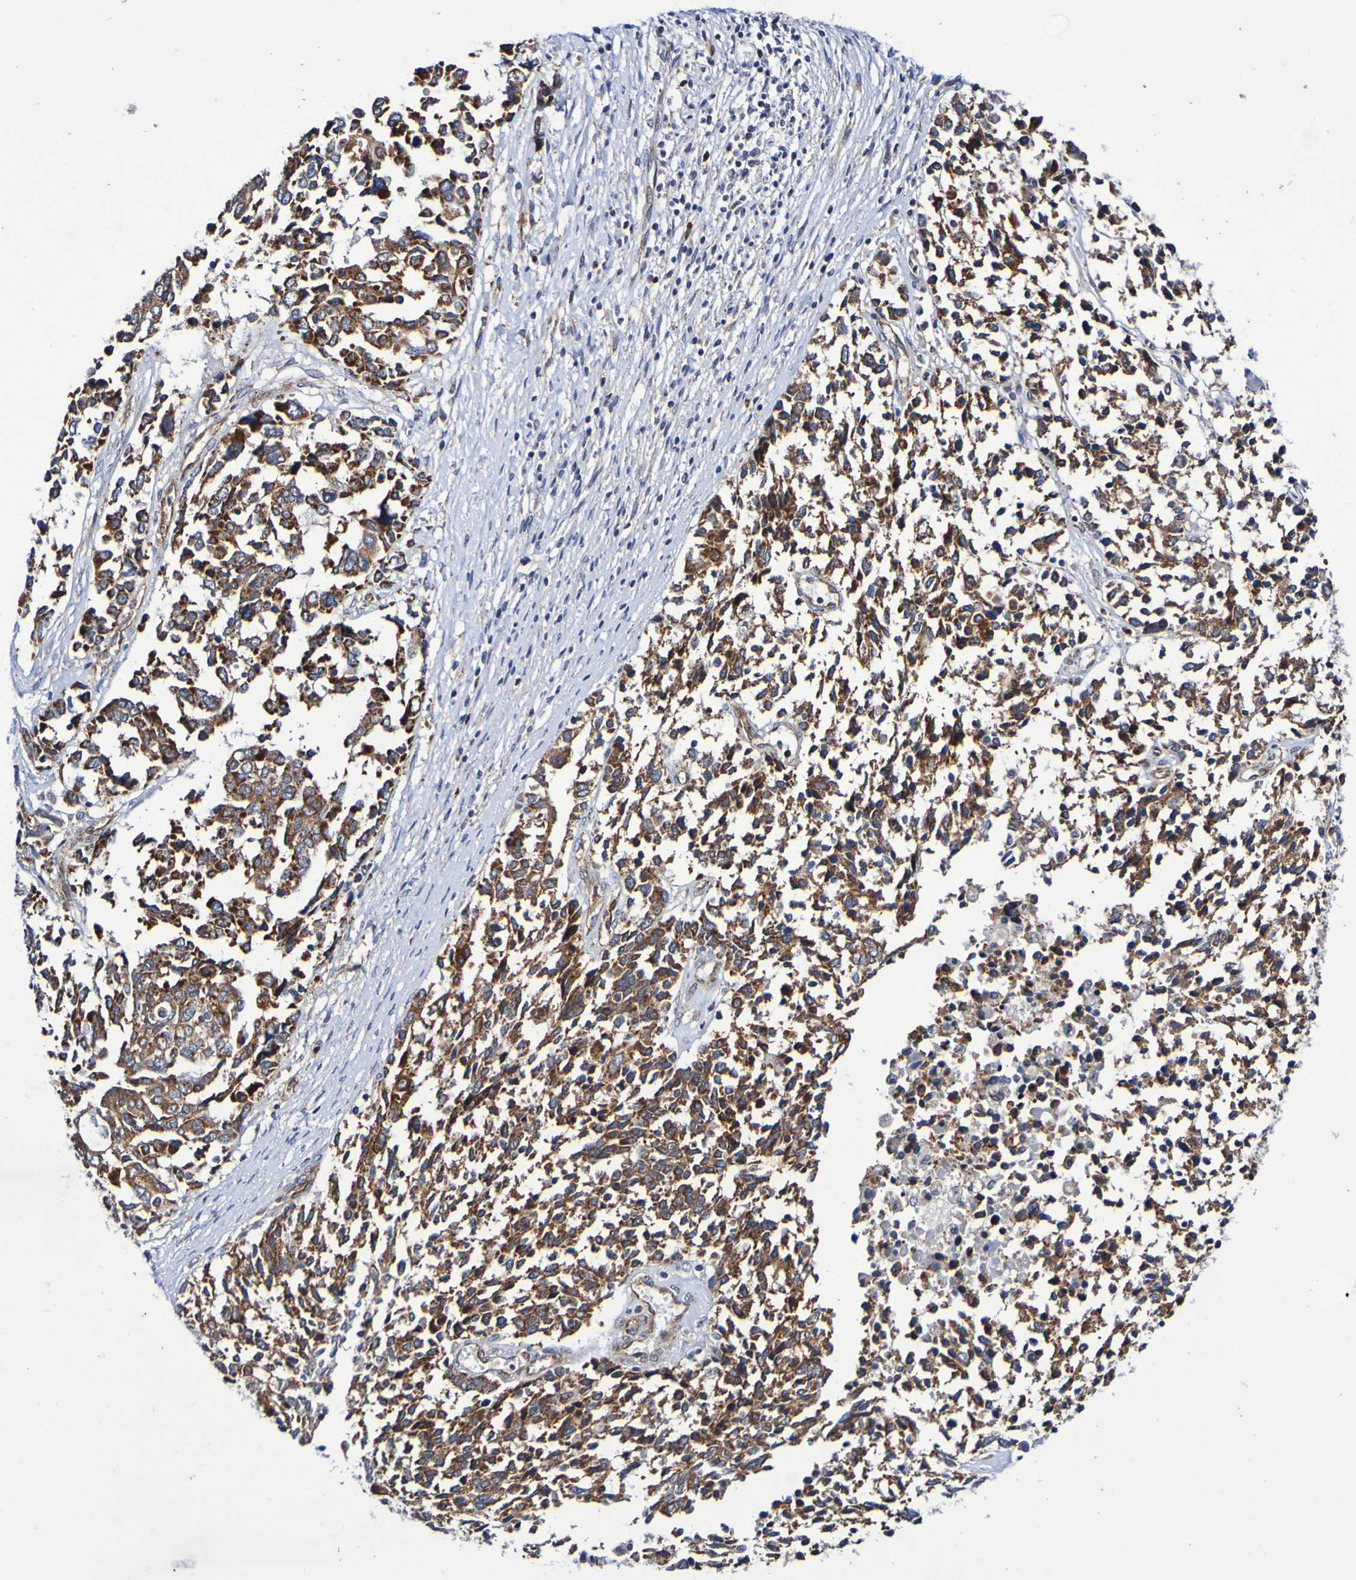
{"staining": {"intensity": "strong", "quantity": ">75%", "location": "cytoplasmic/membranous"}, "tissue": "ovarian cancer", "cell_type": "Tumor cells", "image_type": "cancer", "snomed": [{"axis": "morphology", "description": "Cystadenocarcinoma, serous, NOS"}, {"axis": "topography", "description": "Ovary"}], "caption": "Immunohistochemistry (IHC) staining of ovarian cancer (serous cystadenocarcinoma), which shows high levels of strong cytoplasmic/membranous staining in approximately >75% of tumor cells indicating strong cytoplasmic/membranous protein positivity. The staining was performed using DAB (3,3'-diaminobenzidine) (brown) for protein detection and nuclei were counterstained in hematoxylin (blue).", "gene": "GJB1", "patient": {"sex": "female", "age": 44}}